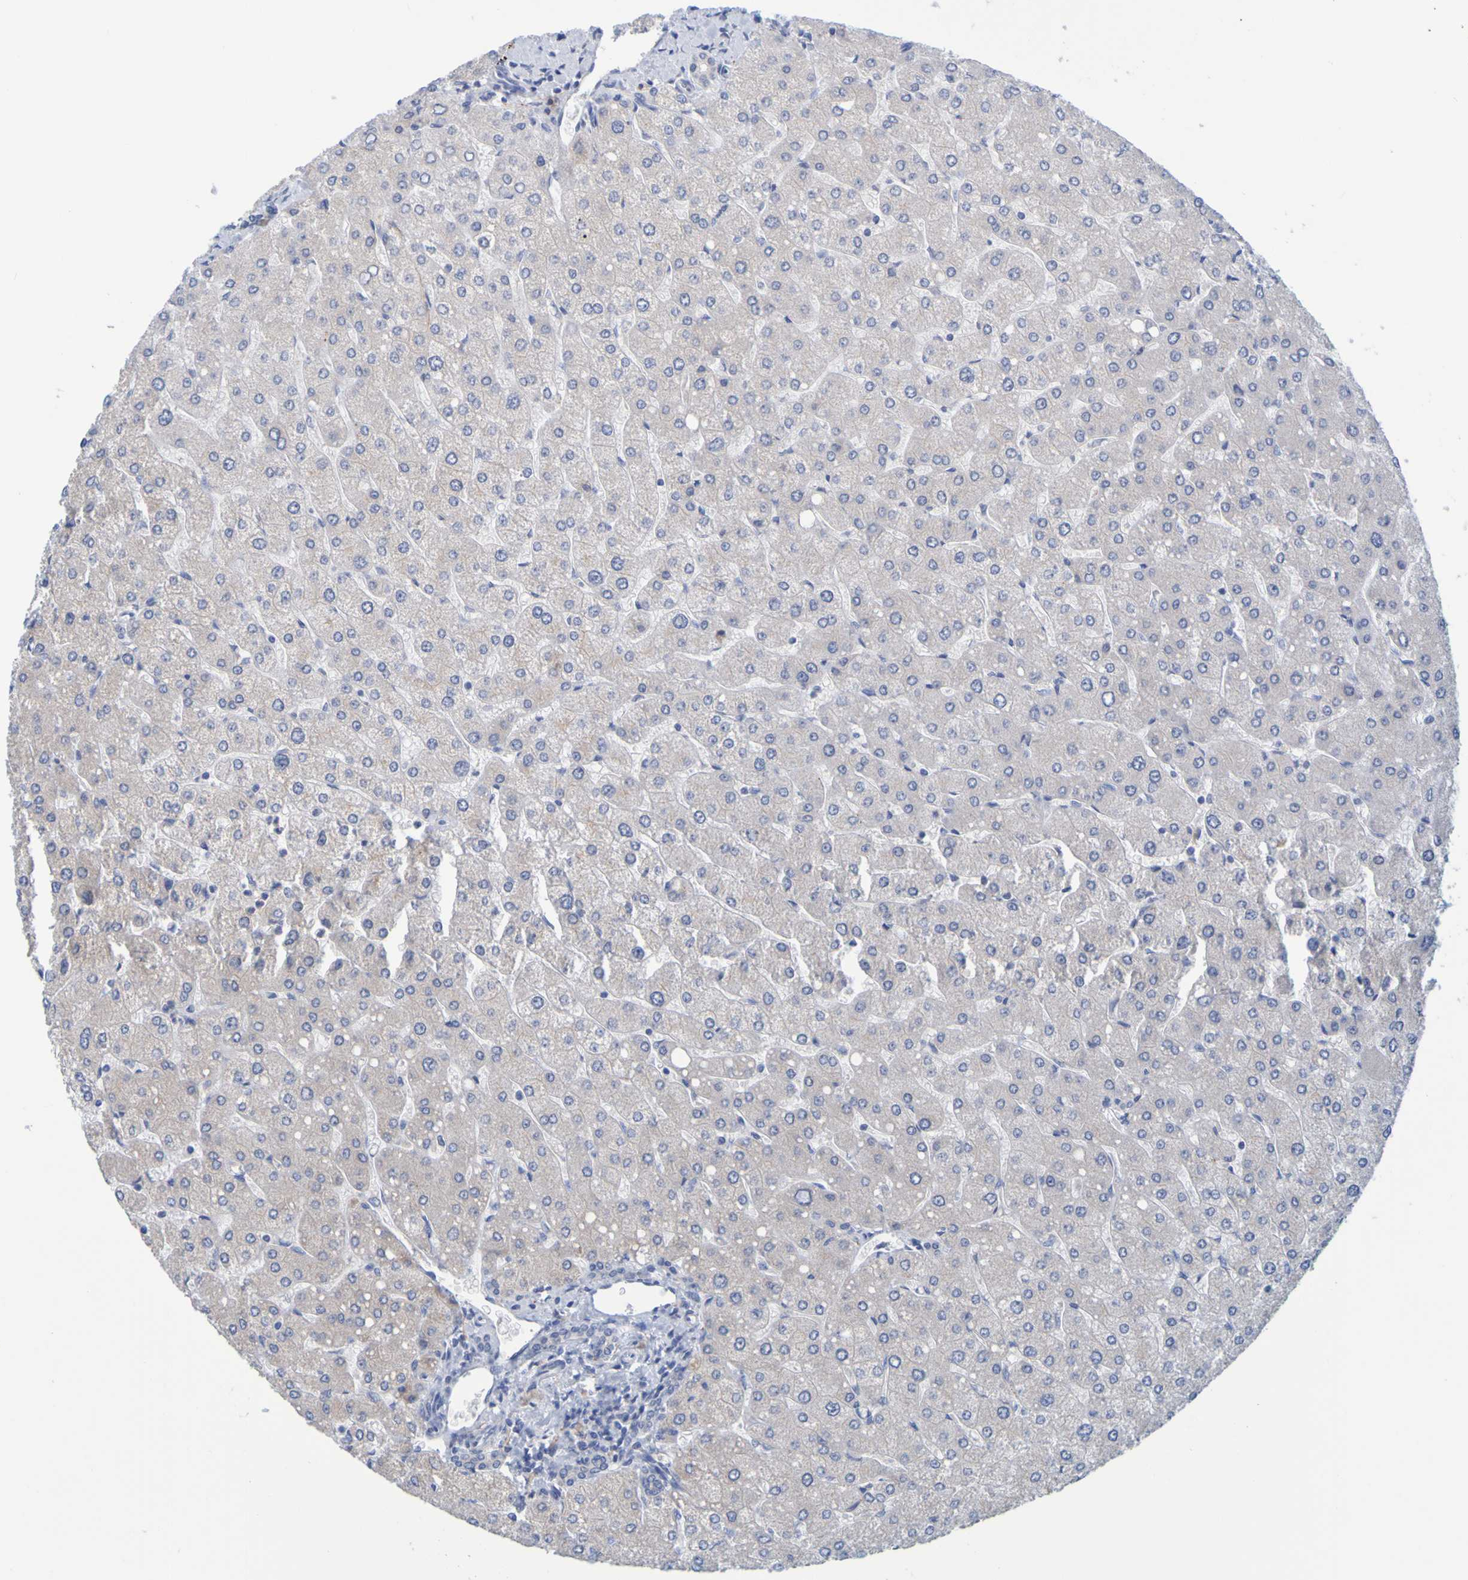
{"staining": {"intensity": "negative", "quantity": "none", "location": "none"}, "tissue": "liver", "cell_type": "Cholangiocytes", "image_type": "normal", "snomed": [{"axis": "morphology", "description": "Normal tissue, NOS"}, {"axis": "topography", "description": "Liver"}], "caption": "Cholangiocytes show no significant protein positivity in benign liver.", "gene": "ENDOU", "patient": {"sex": "male", "age": 55}}